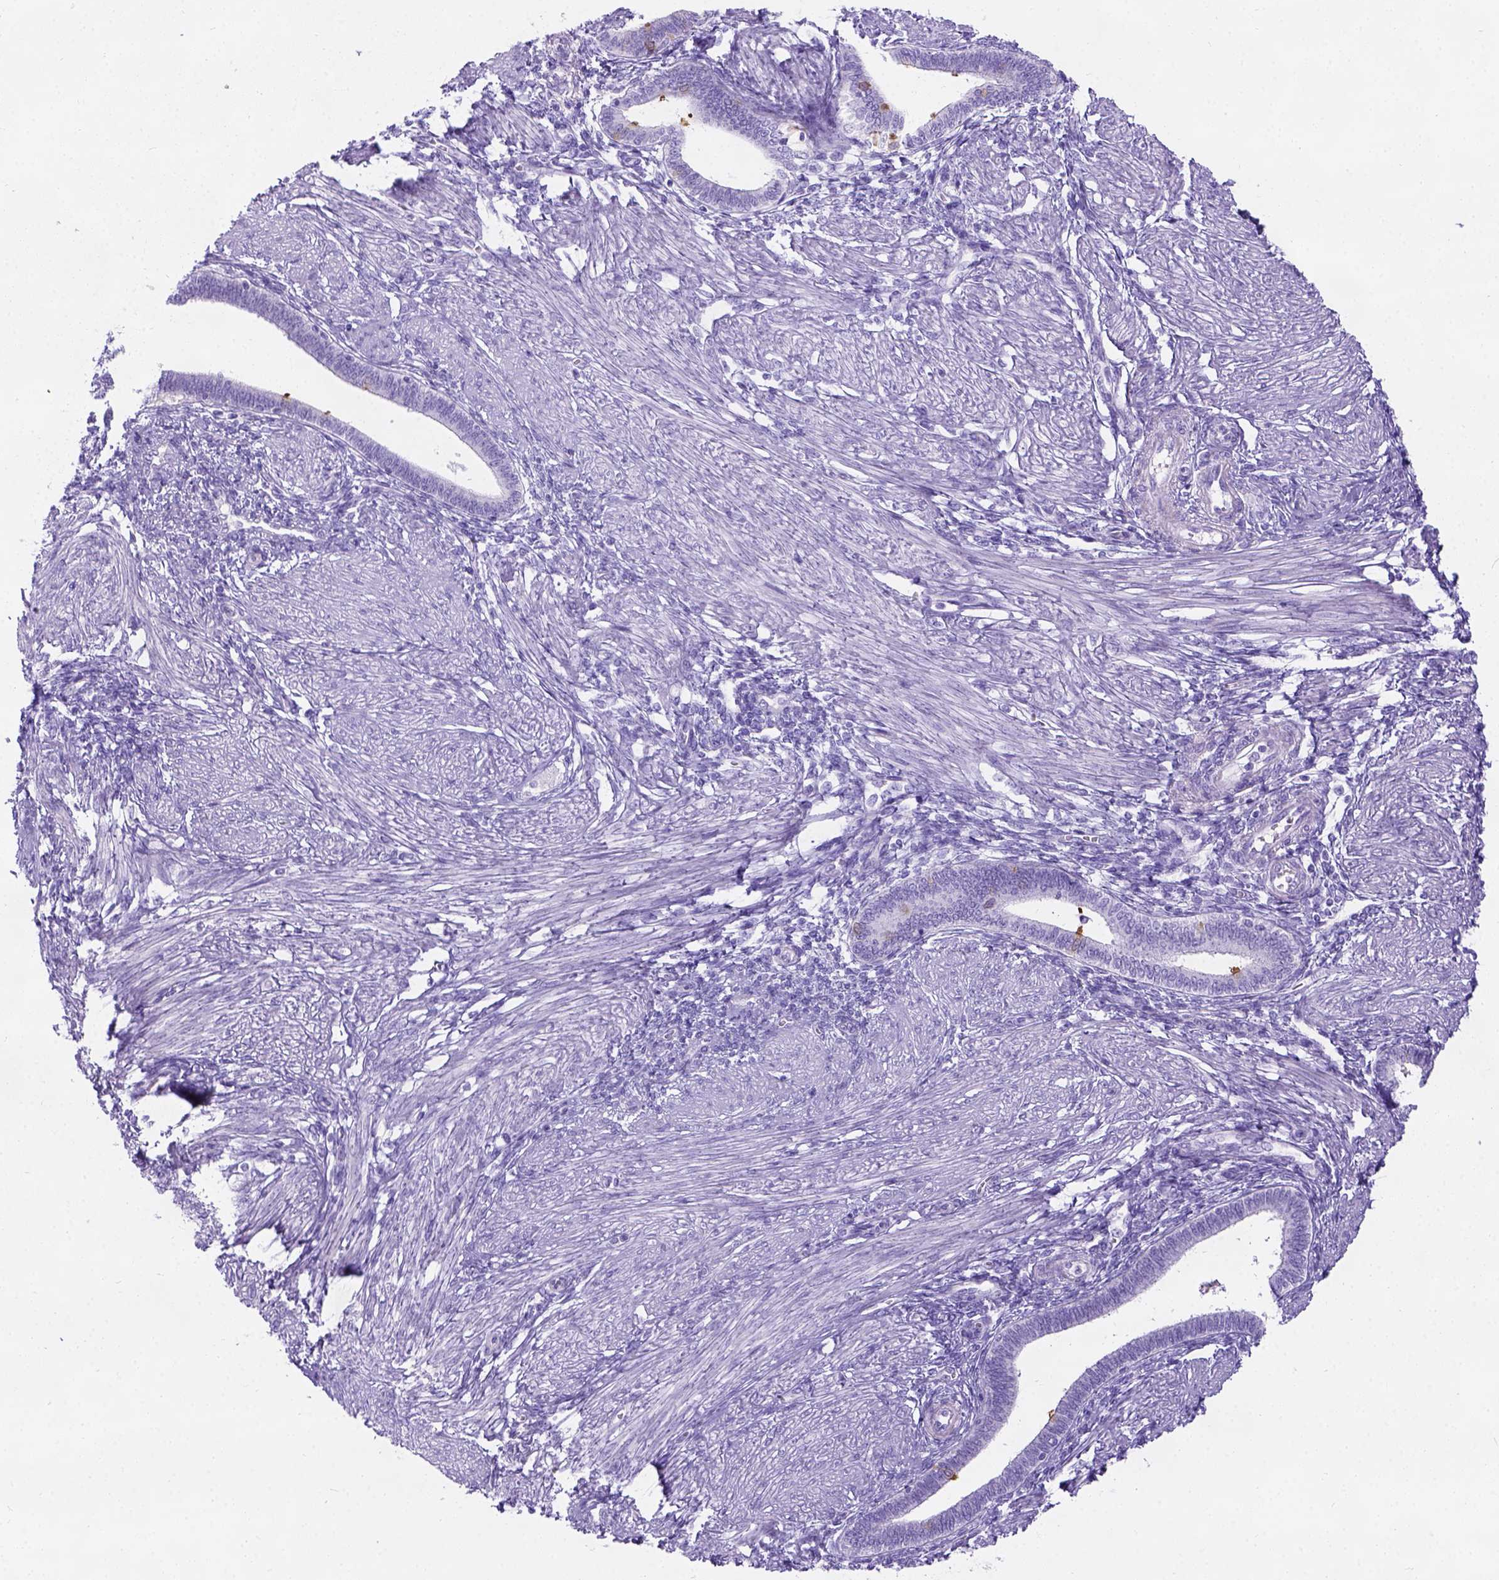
{"staining": {"intensity": "negative", "quantity": "none", "location": "none"}, "tissue": "endometrium", "cell_type": "Cells in endometrial stroma", "image_type": "normal", "snomed": [{"axis": "morphology", "description": "Normal tissue, NOS"}, {"axis": "topography", "description": "Endometrium"}], "caption": "Normal endometrium was stained to show a protein in brown. There is no significant staining in cells in endometrial stroma. Brightfield microscopy of immunohistochemistry (IHC) stained with DAB (3,3'-diaminobenzidine) (brown) and hematoxylin (blue), captured at high magnification.", "gene": "C7orf57", "patient": {"sex": "female", "age": 42}}